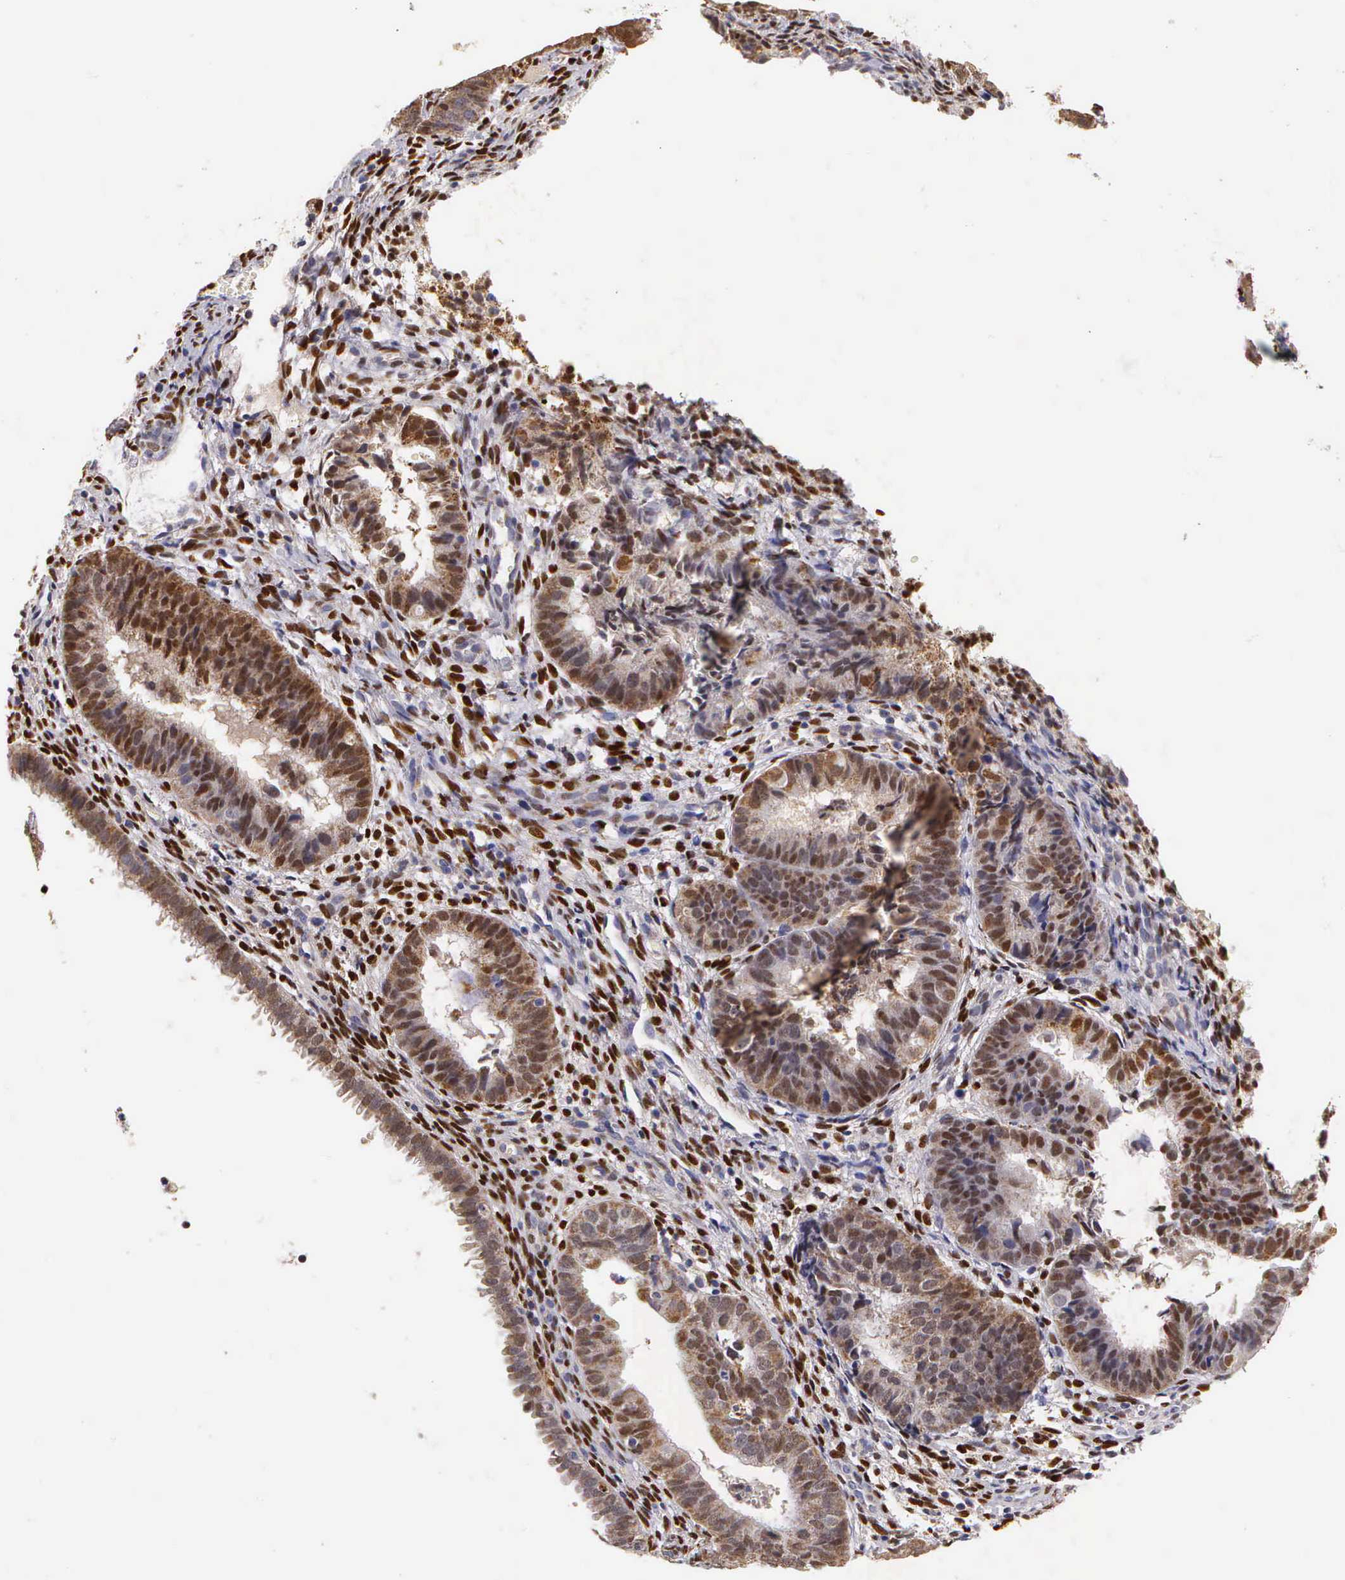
{"staining": {"intensity": "moderate", "quantity": ">75%", "location": "cytoplasmic/membranous,nuclear"}, "tissue": "endometrial cancer", "cell_type": "Tumor cells", "image_type": "cancer", "snomed": [{"axis": "morphology", "description": "Adenocarcinoma, NOS"}, {"axis": "topography", "description": "Endometrium"}], "caption": "Immunohistochemistry (IHC) of endometrial cancer (adenocarcinoma) displays medium levels of moderate cytoplasmic/membranous and nuclear staining in about >75% of tumor cells.", "gene": "ESR1", "patient": {"sex": "female", "age": 63}}